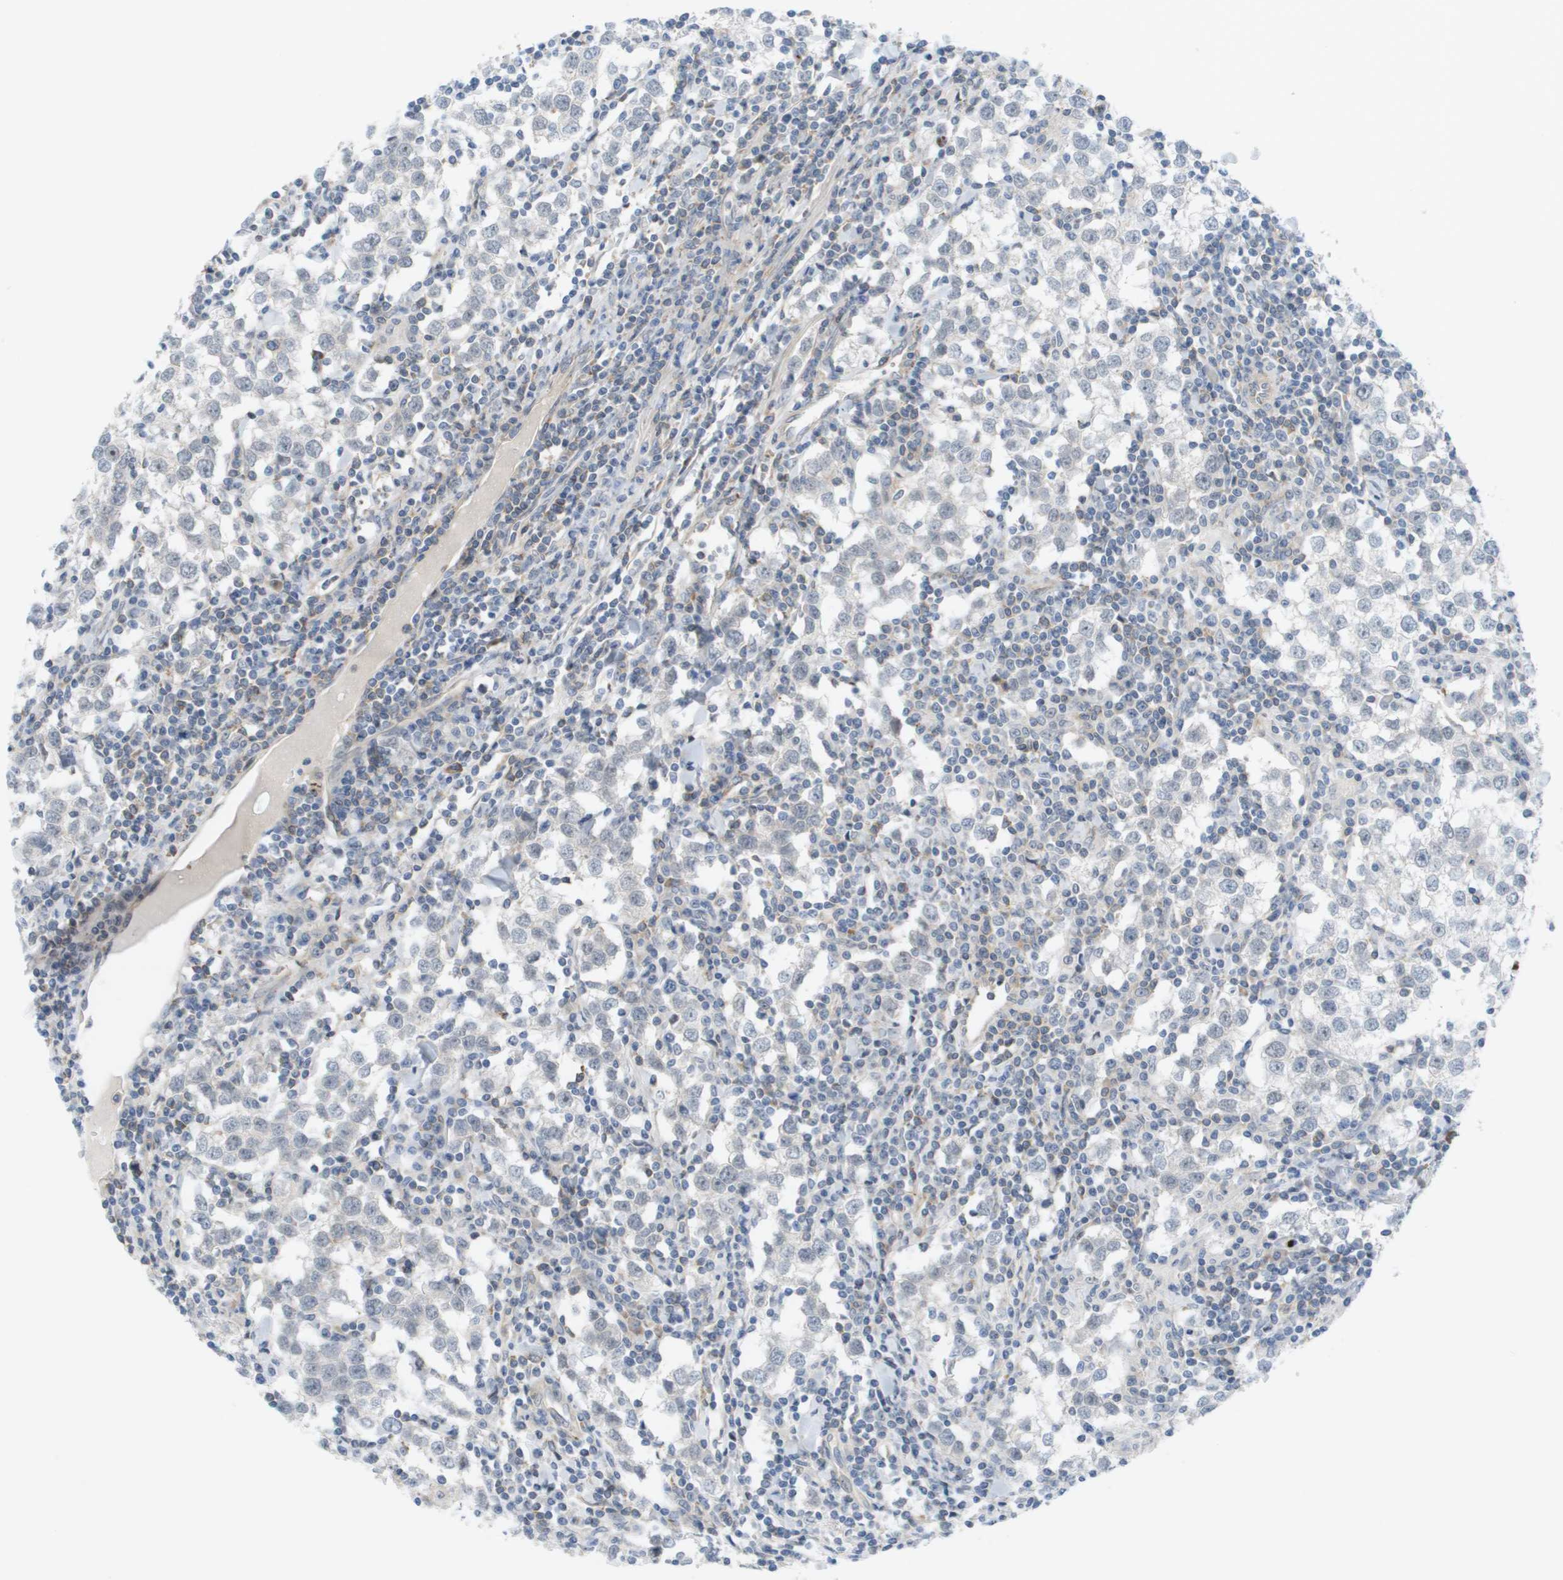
{"staining": {"intensity": "negative", "quantity": "none", "location": "none"}, "tissue": "testis cancer", "cell_type": "Tumor cells", "image_type": "cancer", "snomed": [{"axis": "morphology", "description": "Seminoma, NOS"}, {"axis": "morphology", "description": "Carcinoma, Embryonal, NOS"}, {"axis": "topography", "description": "Testis"}], "caption": "IHC of human embryonal carcinoma (testis) demonstrates no staining in tumor cells. (Brightfield microscopy of DAB (3,3'-diaminobenzidine) immunohistochemistry at high magnification).", "gene": "MTARC2", "patient": {"sex": "male", "age": 36}}